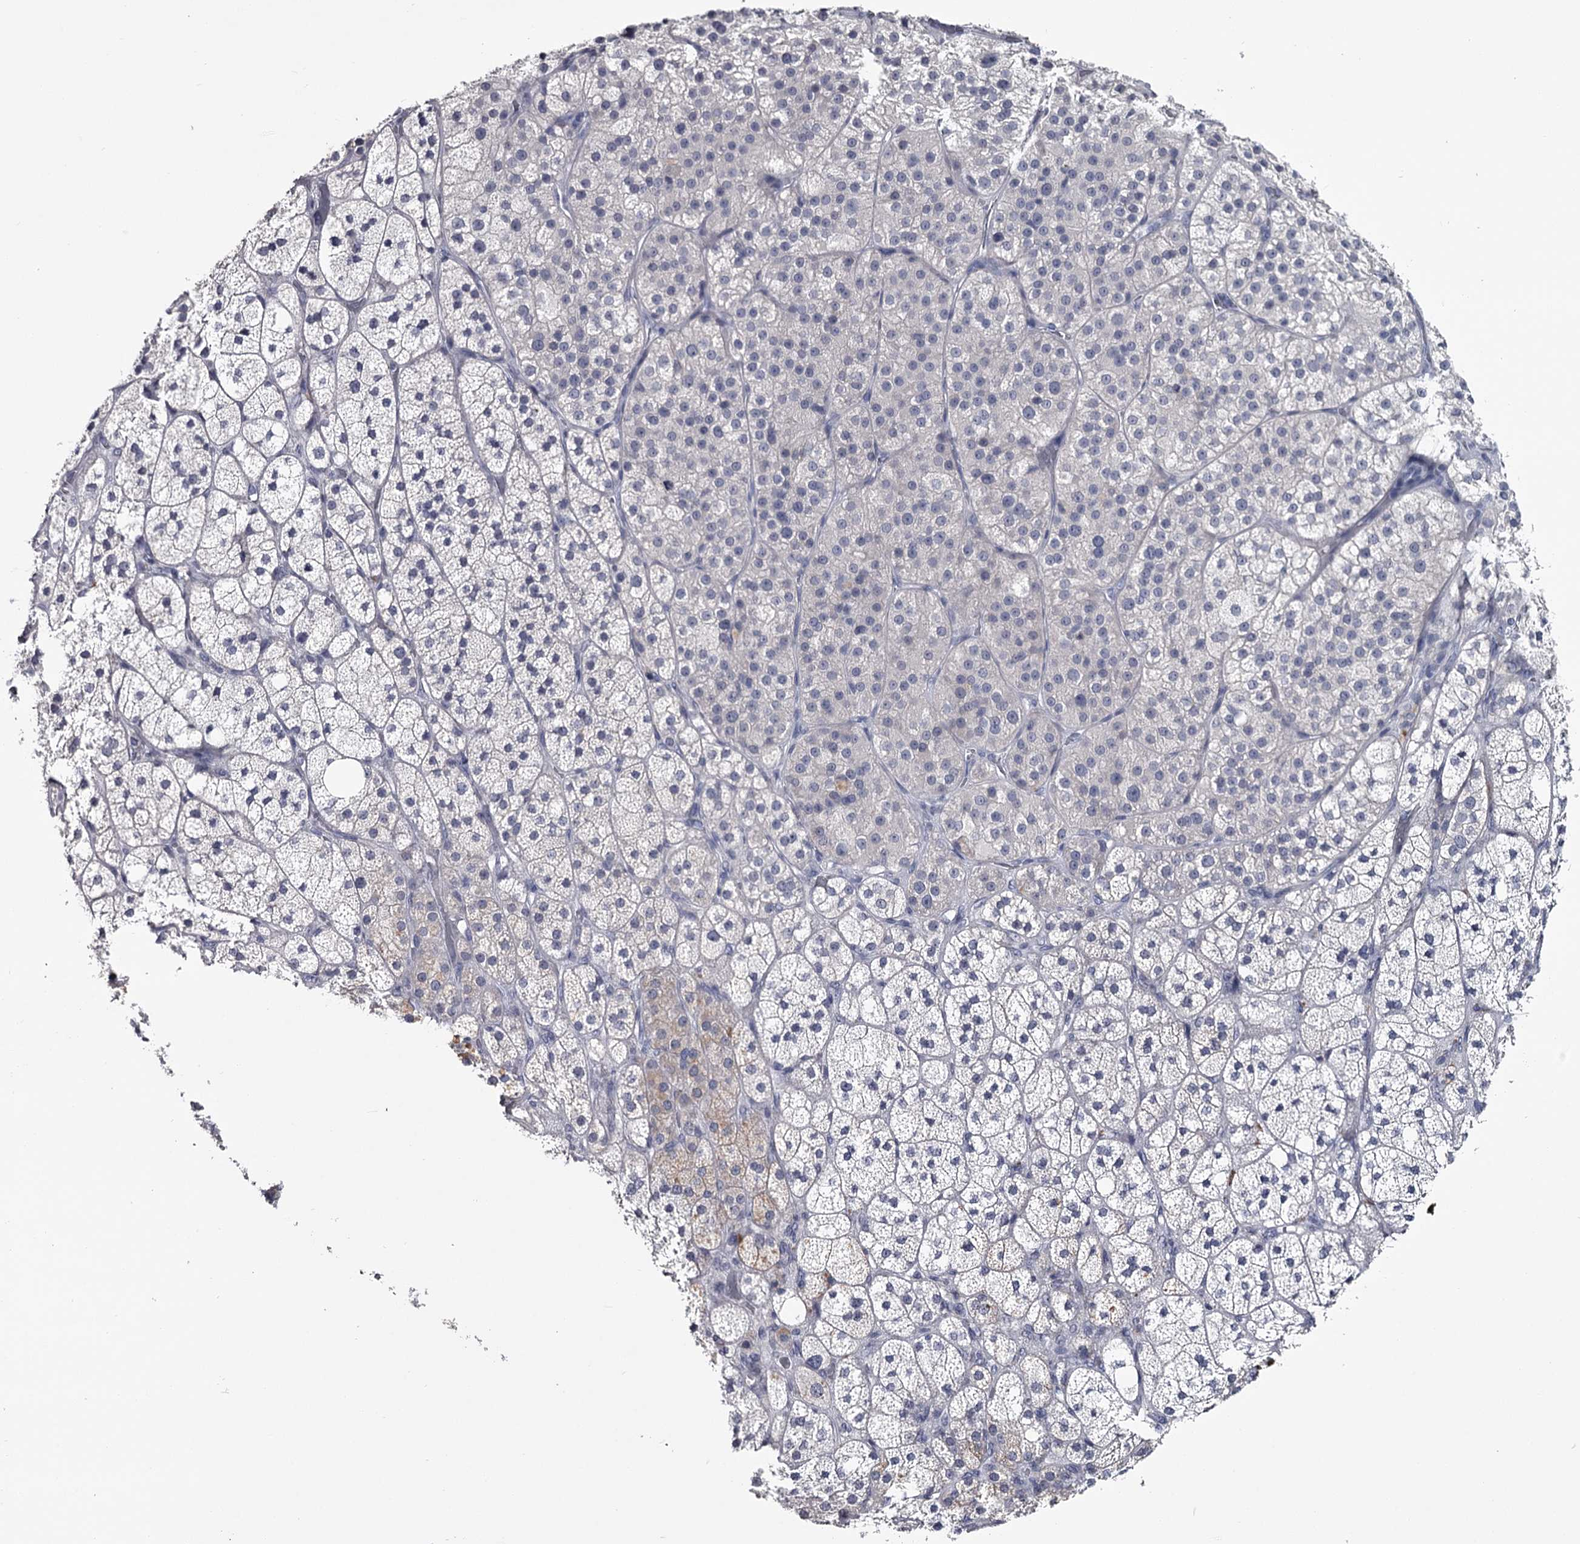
{"staining": {"intensity": "negative", "quantity": "none", "location": "none"}, "tissue": "adrenal gland", "cell_type": "Glandular cells", "image_type": "normal", "snomed": [{"axis": "morphology", "description": "Normal tissue, NOS"}, {"axis": "topography", "description": "Adrenal gland"}], "caption": "Immunohistochemistry histopathology image of benign adrenal gland: adrenal gland stained with DAB (3,3'-diaminobenzidine) shows no significant protein positivity in glandular cells. (DAB immunohistochemistry (IHC), high magnification).", "gene": "DAO", "patient": {"sex": "male", "age": 61}}